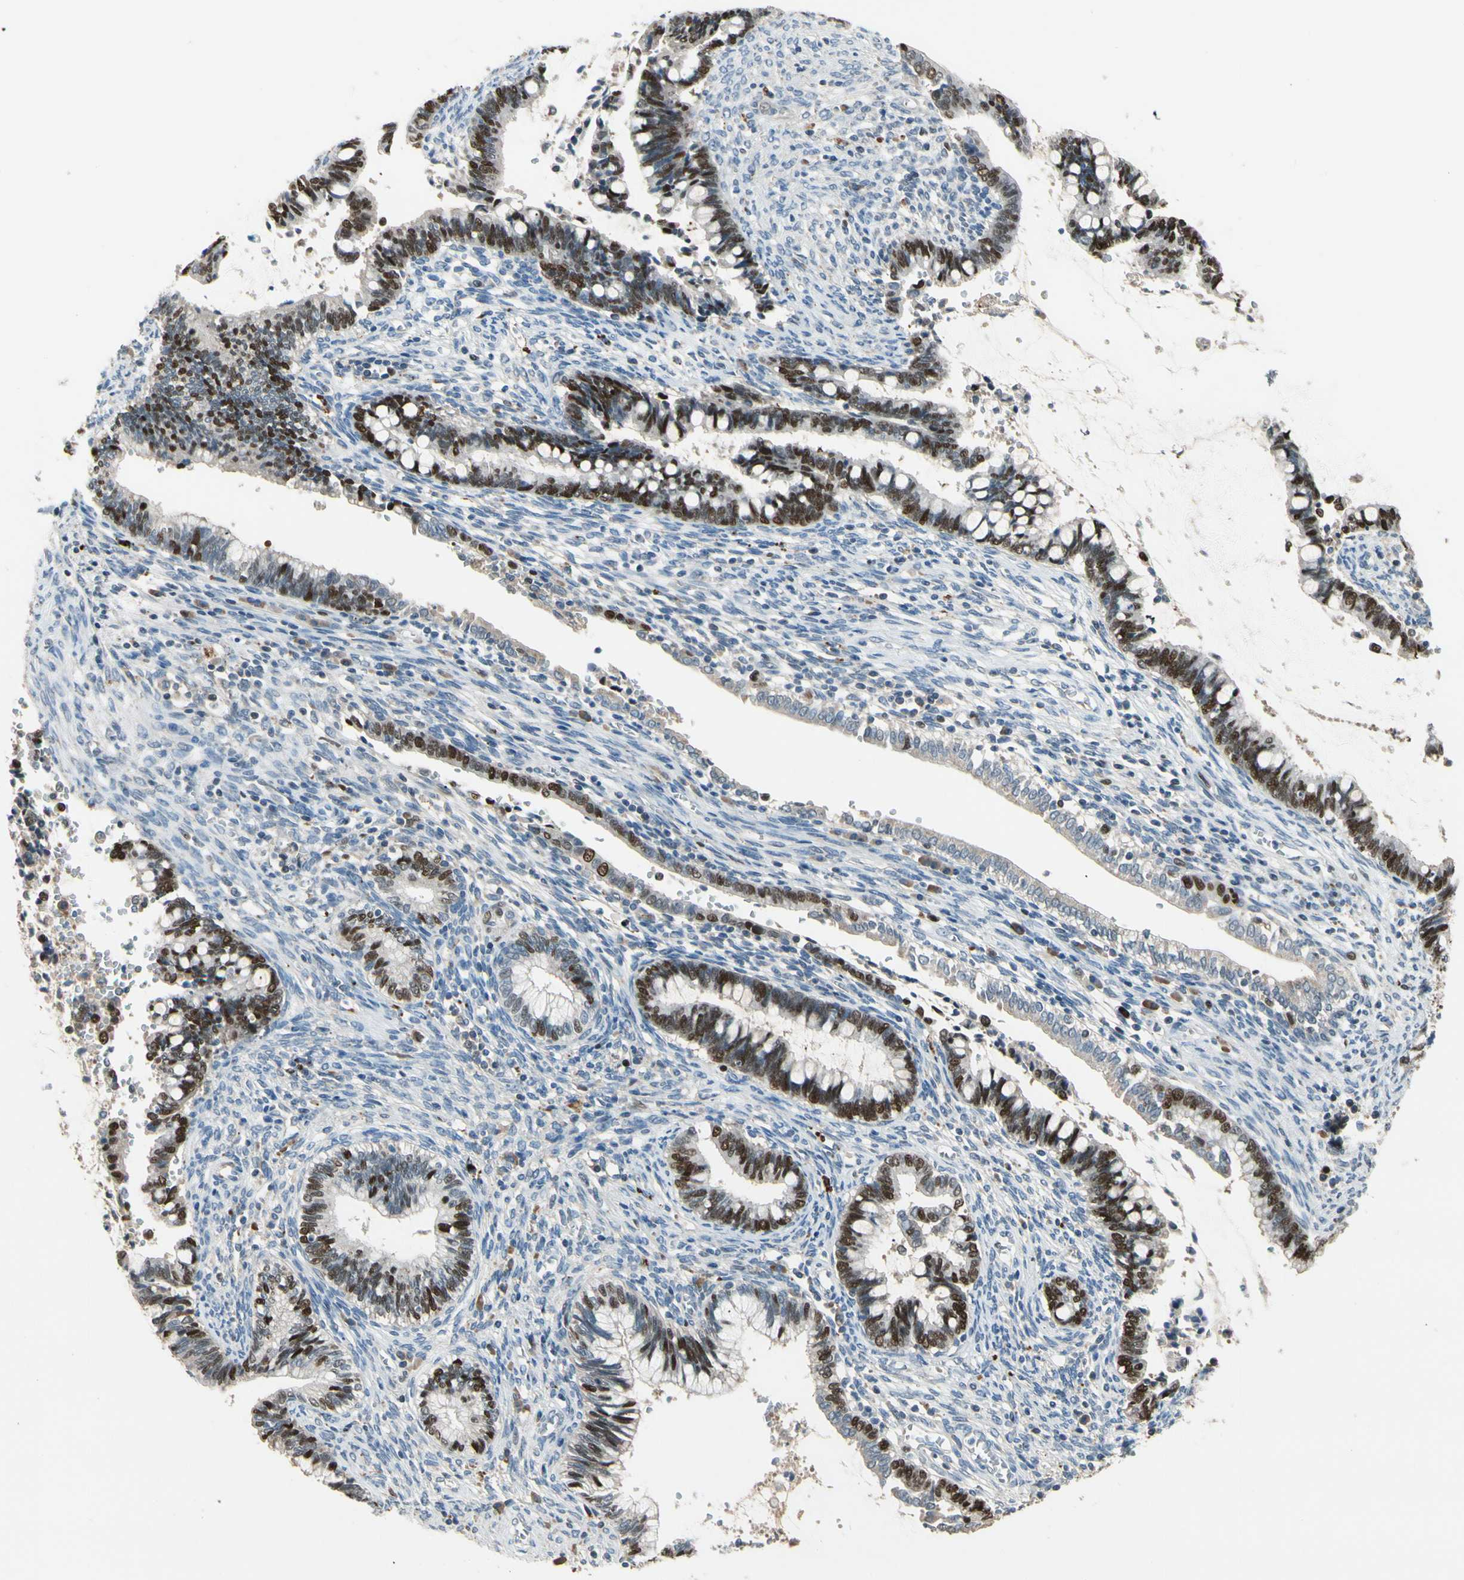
{"staining": {"intensity": "strong", "quantity": "25%-75%", "location": "nuclear"}, "tissue": "cervical cancer", "cell_type": "Tumor cells", "image_type": "cancer", "snomed": [{"axis": "morphology", "description": "Adenocarcinoma, NOS"}, {"axis": "topography", "description": "Cervix"}], "caption": "Strong nuclear expression for a protein is present in approximately 25%-75% of tumor cells of cervical adenocarcinoma using IHC.", "gene": "ZKSCAN4", "patient": {"sex": "female", "age": 44}}